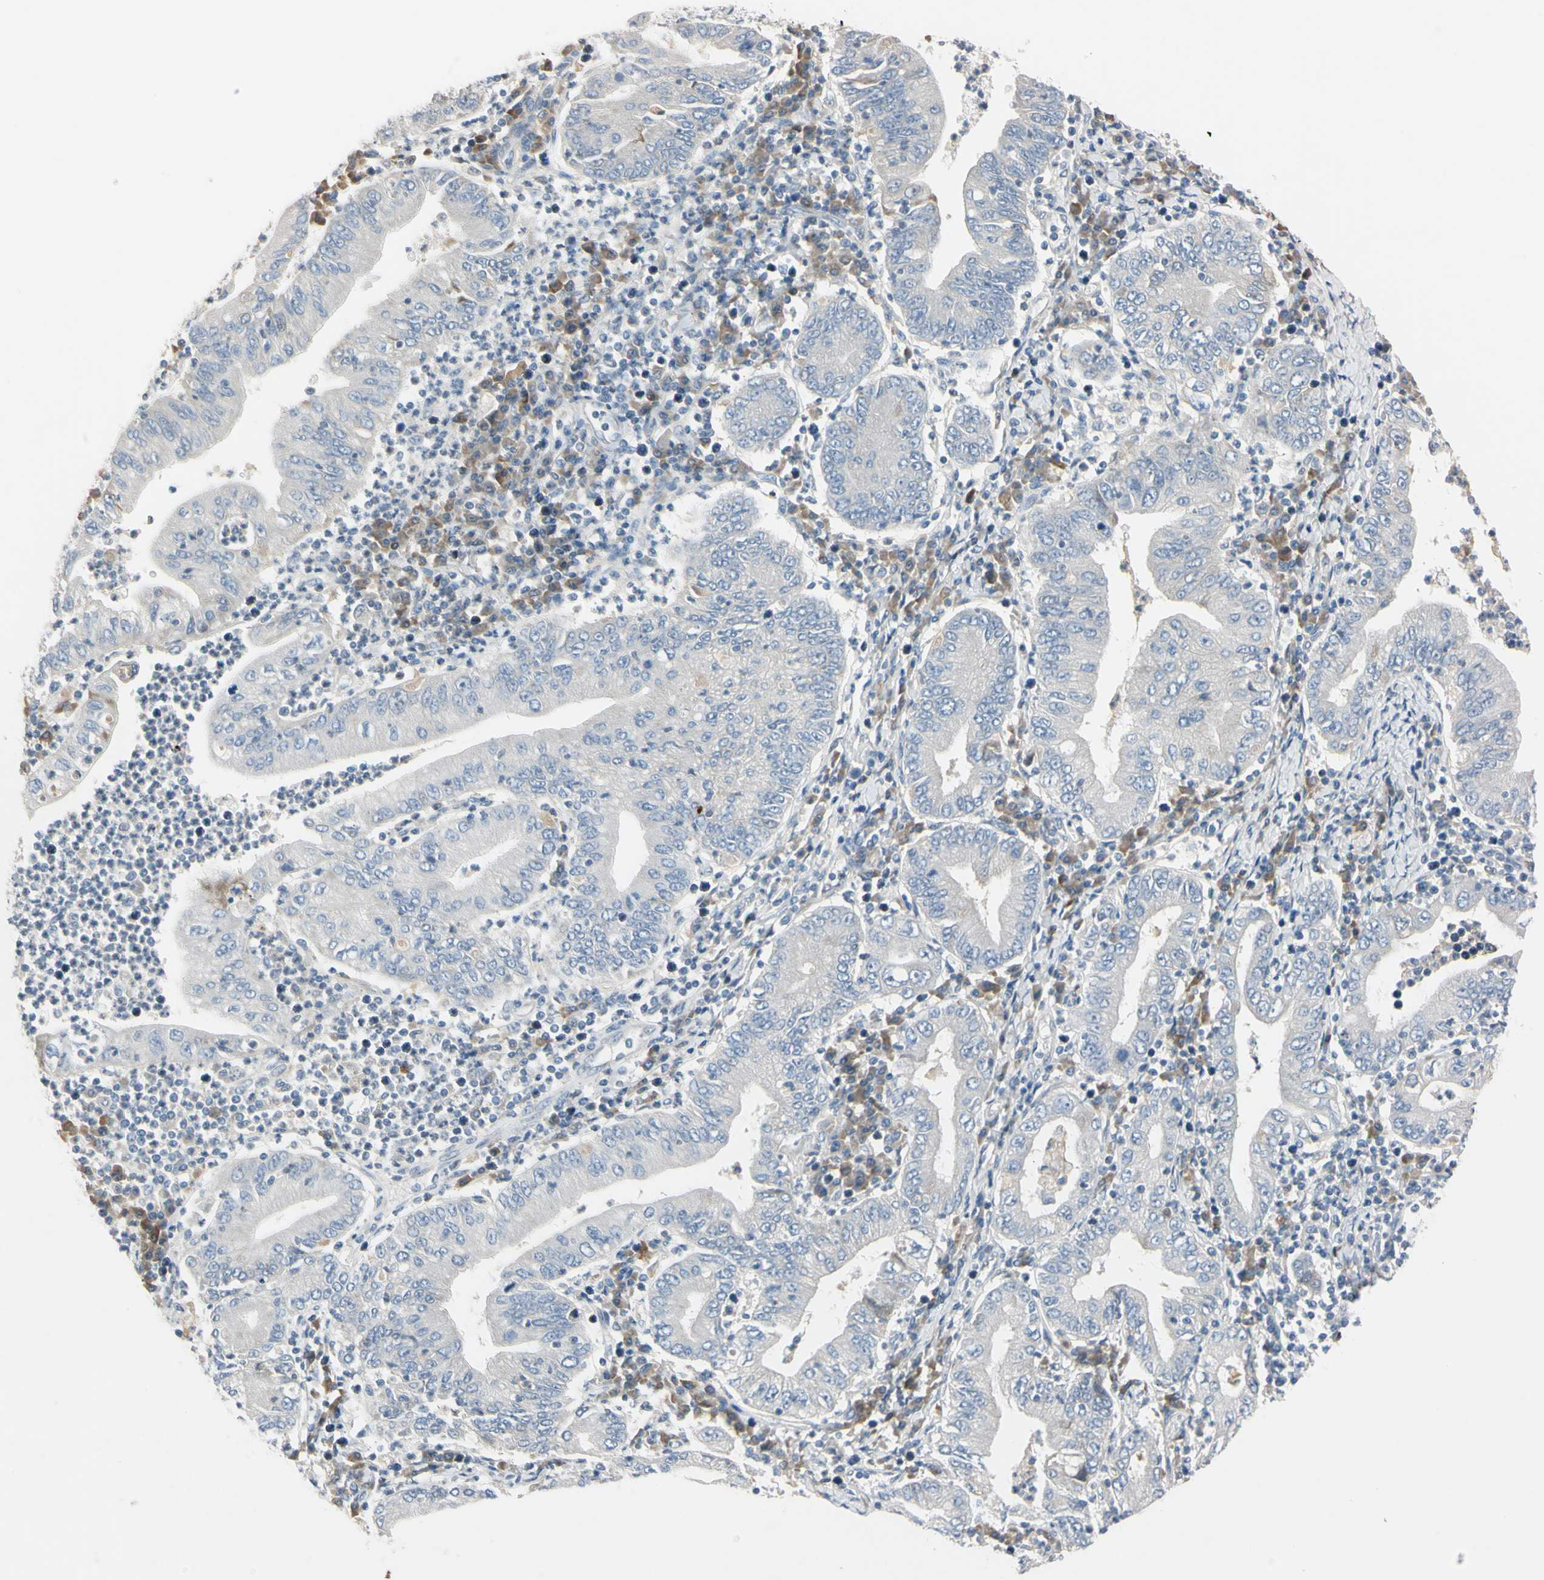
{"staining": {"intensity": "negative", "quantity": "none", "location": "none"}, "tissue": "stomach cancer", "cell_type": "Tumor cells", "image_type": "cancer", "snomed": [{"axis": "morphology", "description": "Normal tissue, NOS"}, {"axis": "morphology", "description": "Adenocarcinoma, NOS"}, {"axis": "topography", "description": "Esophagus"}, {"axis": "topography", "description": "Stomach, upper"}, {"axis": "topography", "description": "Peripheral nerve tissue"}], "caption": "IHC of human stomach adenocarcinoma reveals no expression in tumor cells. (Immunohistochemistry (ihc), brightfield microscopy, high magnification).", "gene": "AATK", "patient": {"sex": "male", "age": 62}}